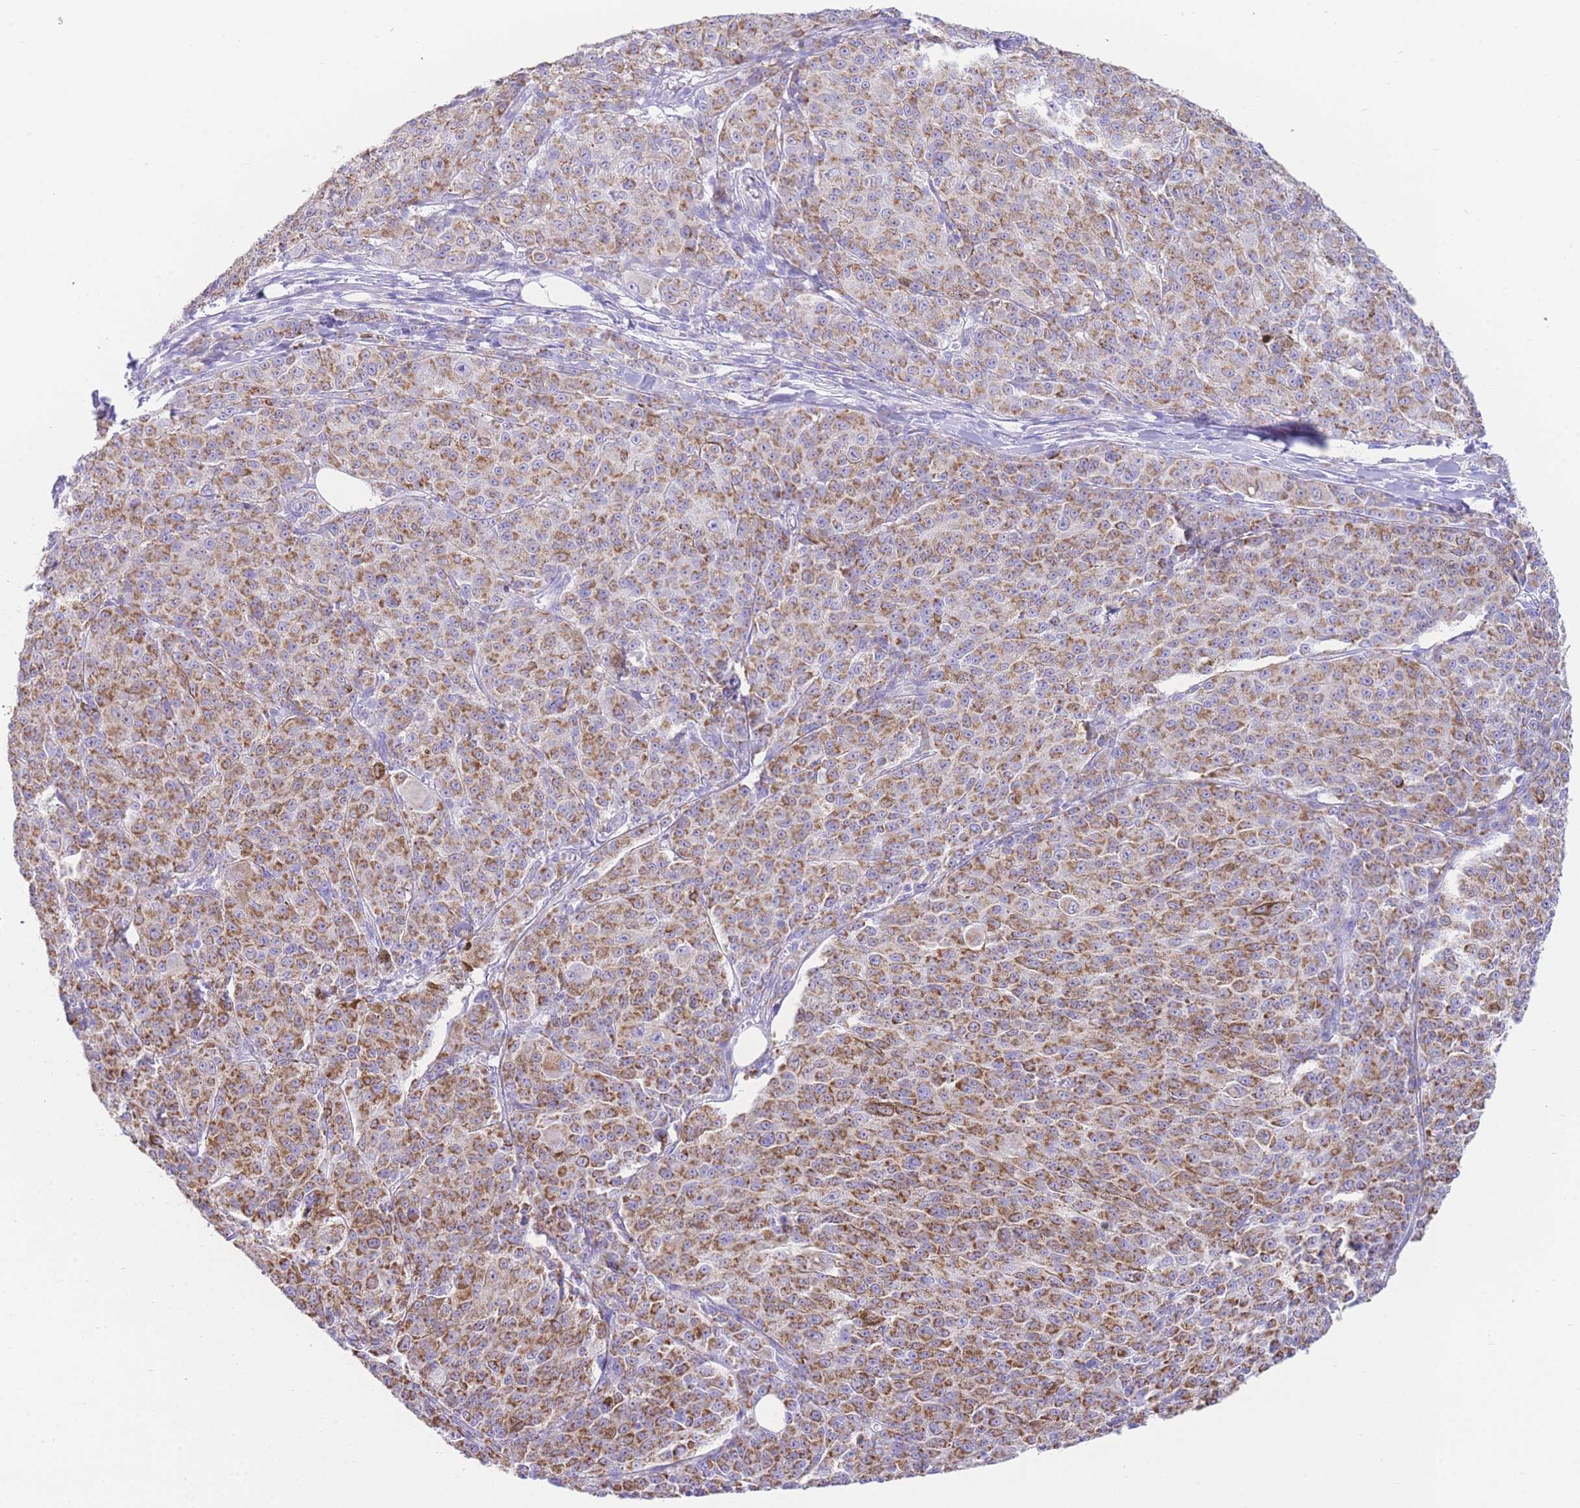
{"staining": {"intensity": "moderate", "quantity": ">75%", "location": "cytoplasmic/membranous"}, "tissue": "melanoma", "cell_type": "Tumor cells", "image_type": "cancer", "snomed": [{"axis": "morphology", "description": "Malignant melanoma, NOS"}, {"axis": "topography", "description": "Skin"}], "caption": "Immunohistochemical staining of melanoma reveals medium levels of moderate cytoplasmic/membranous expression in approximately >75% of tumor cells. (brown staining indicates protein expression, while blue staining denotes nuclei).", "gene": "ACSM4", "patient": {"sex": "female", "age": 52}}